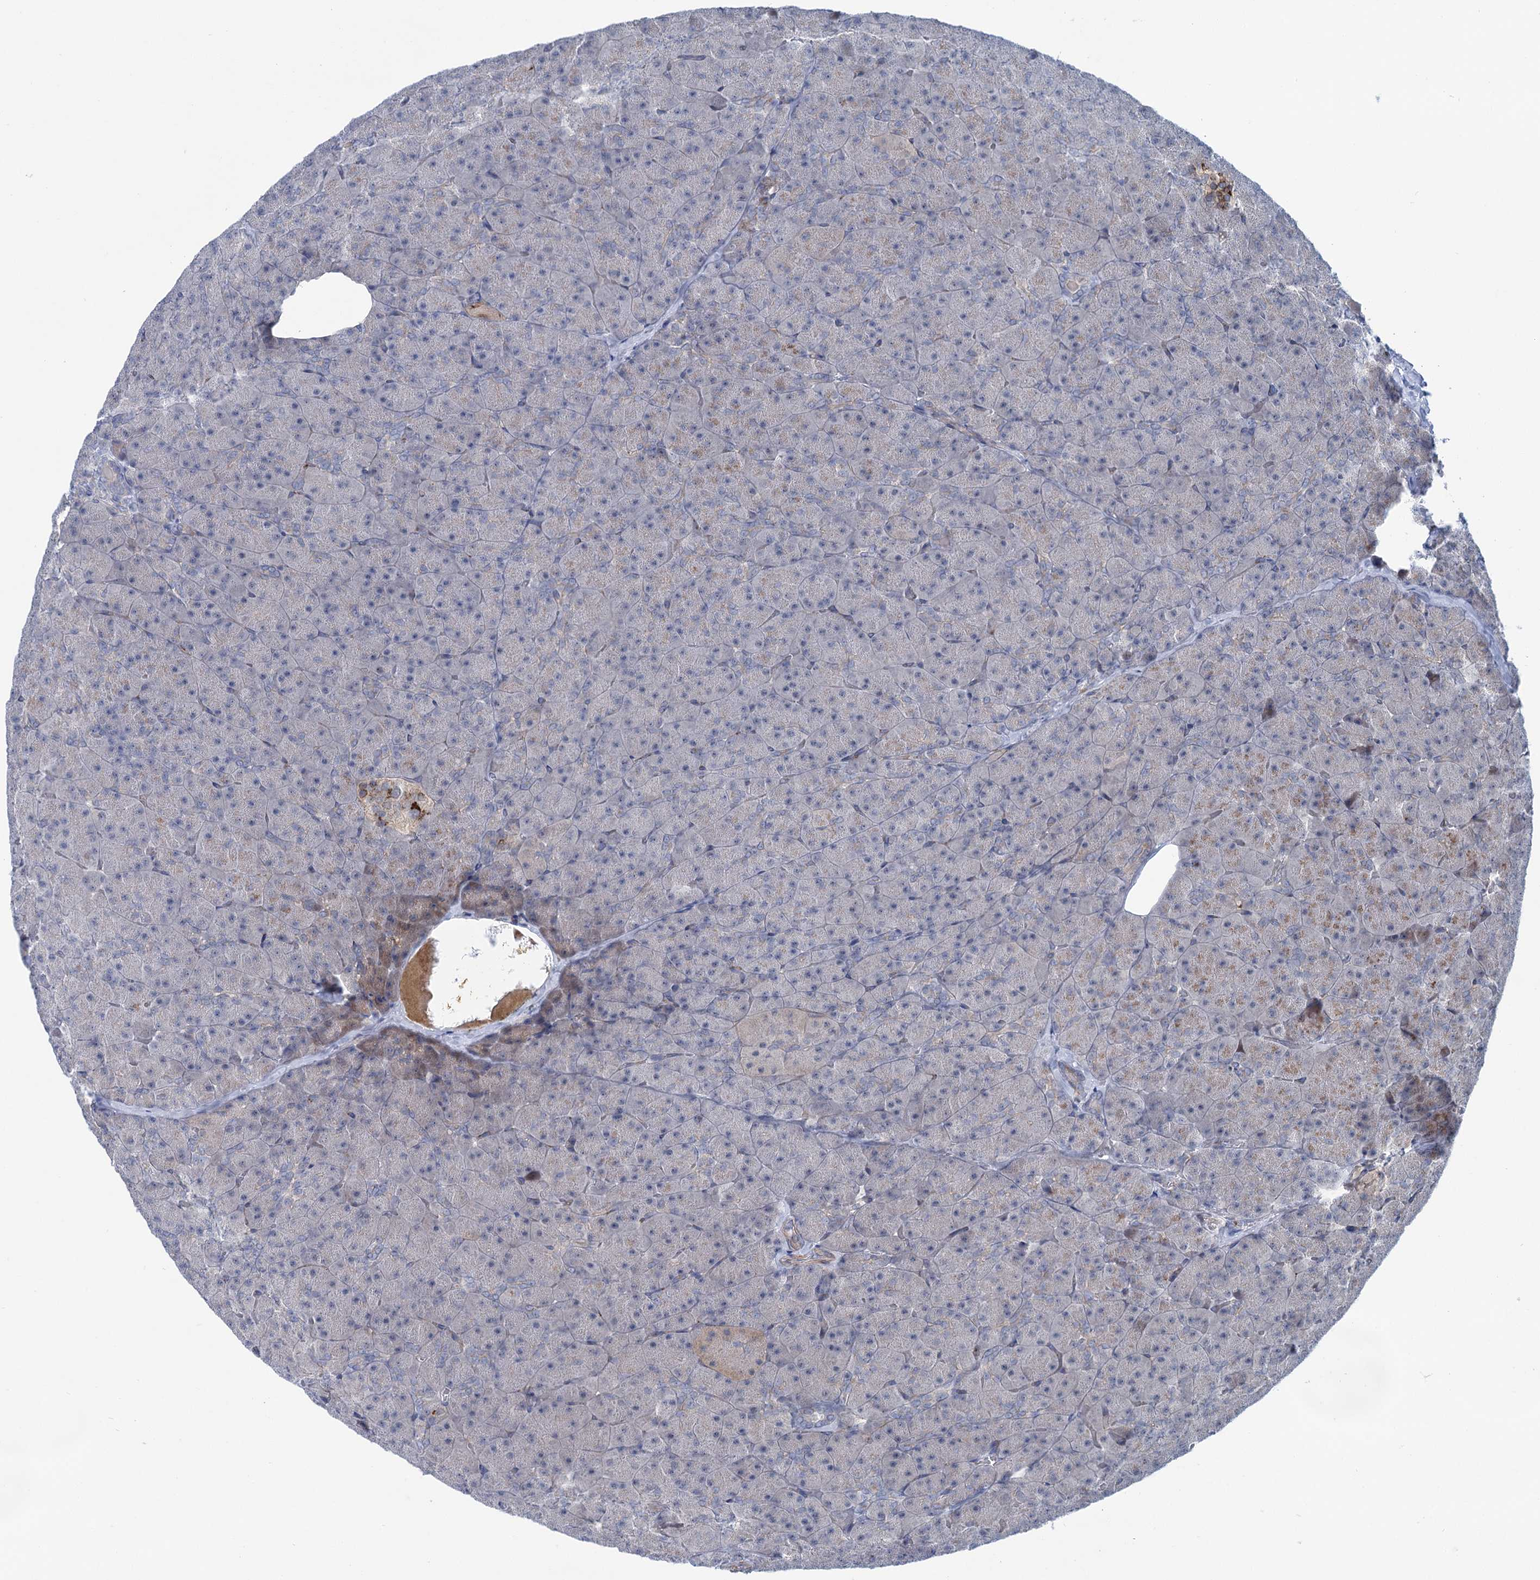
{"staining": {"intensity": "strong", "quantity": "<25%", "location": "cytoplasmic/membranous"}, "tissue": "pancreas", "cell_type": "Exocrine glandular cells", "image_type": "normal", "snomed": [{"axis": "morphology", "description": "Normal tissue, NOS"}, {"axis": "topography", "description": "Pancreas"}], "caption": "DAB immunohistochemical staining of normal pancreas exhibits strong cytoplasmic/membranous protein staining in about <25% of exocrine glandular cells.", "gene": "ELP4", "patient": {"sex": "male", "age": 36}}